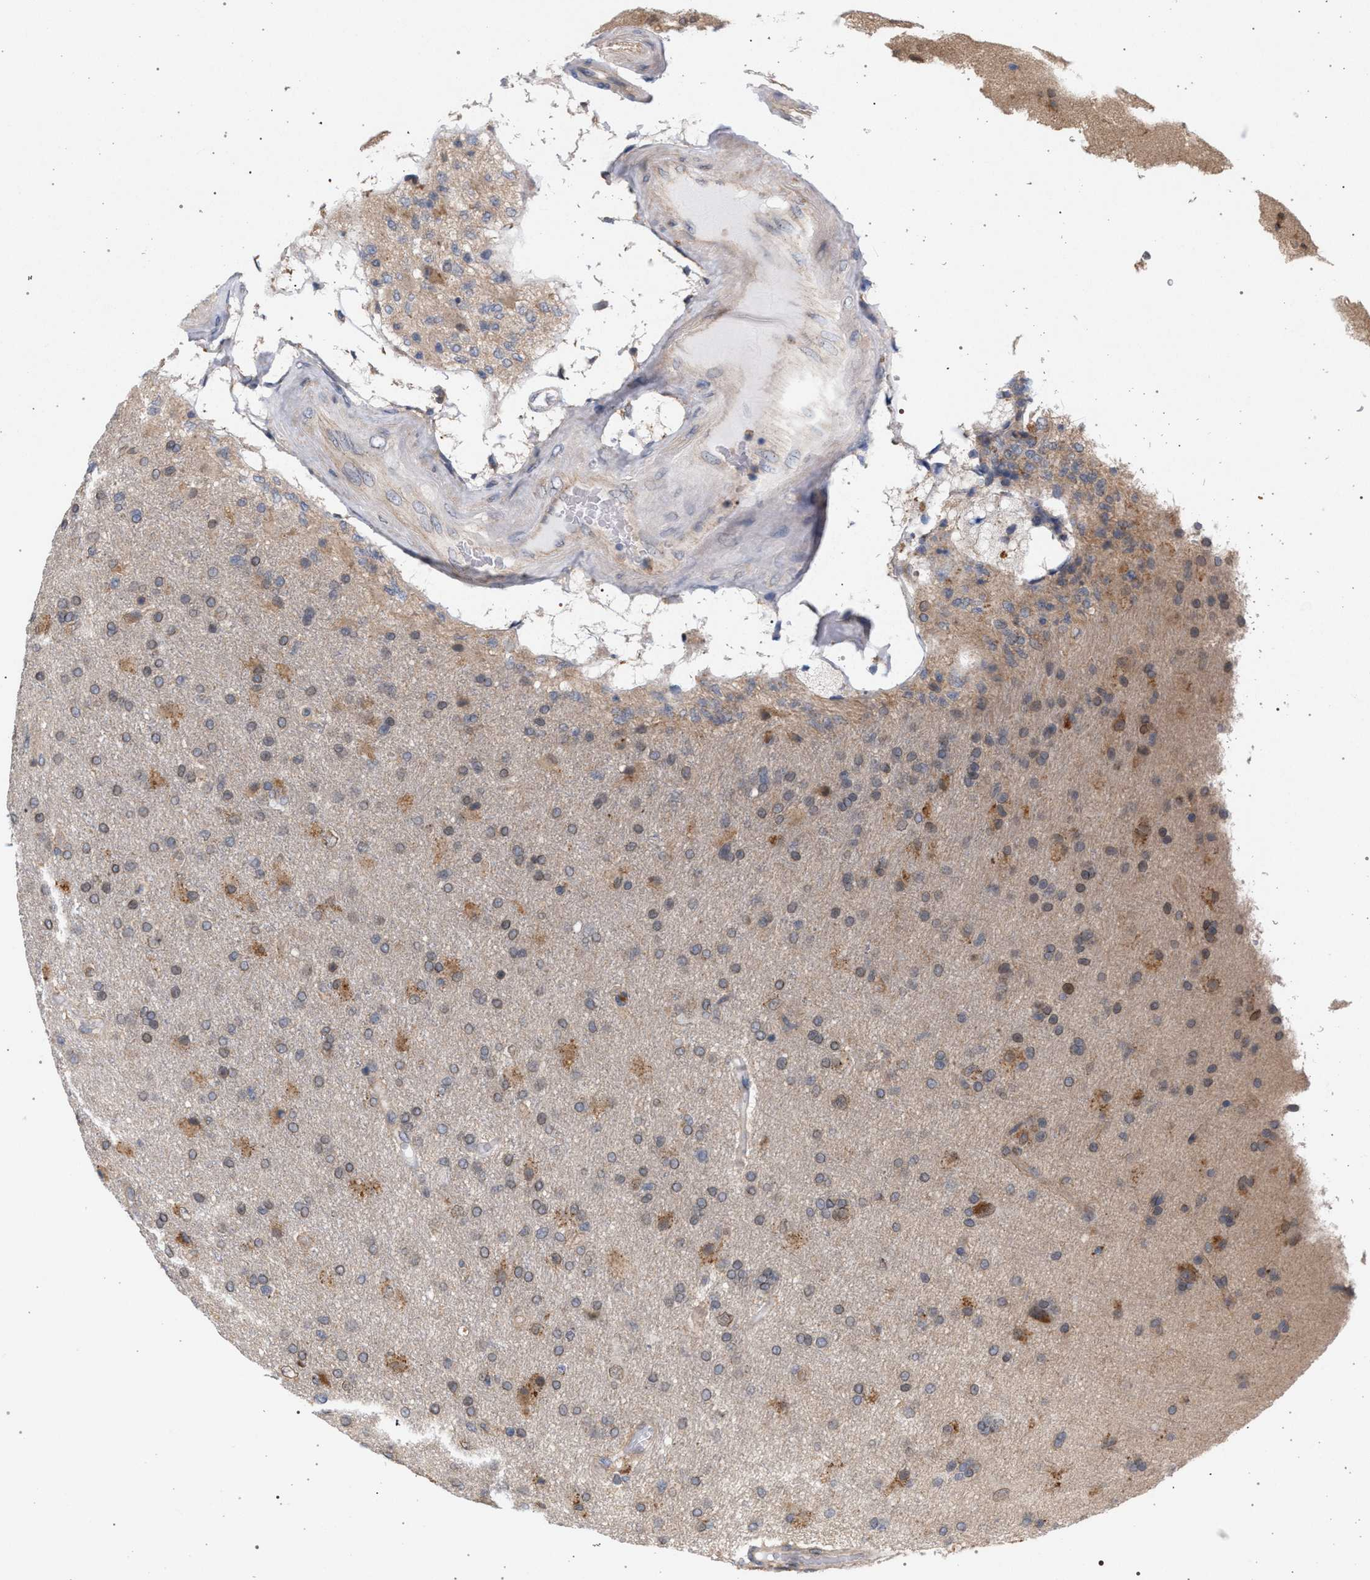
{"staining": {"intensity": "moderate", "quantity": "<25%", "location": "cytoplasmic/membranous,nuclear"}, "tissue": "glioma", "cell_type": "Tumor cells", "image_type": "cancer", "snomed": [{"axis": "morphology", "description": "Glioma, malignant, High grade"}, {"axis": "topography", "description": "Brain"}], "caption": "An image showing moderate cytoplasmic/membranous and nuclear positivity in approximately <25% of tumor cells in malignant glioma (high-grade), as visualized by brown immunohistochemical staining.", "gene": "ARPC5L", "patient": {"sex": "male", "age": 72}}